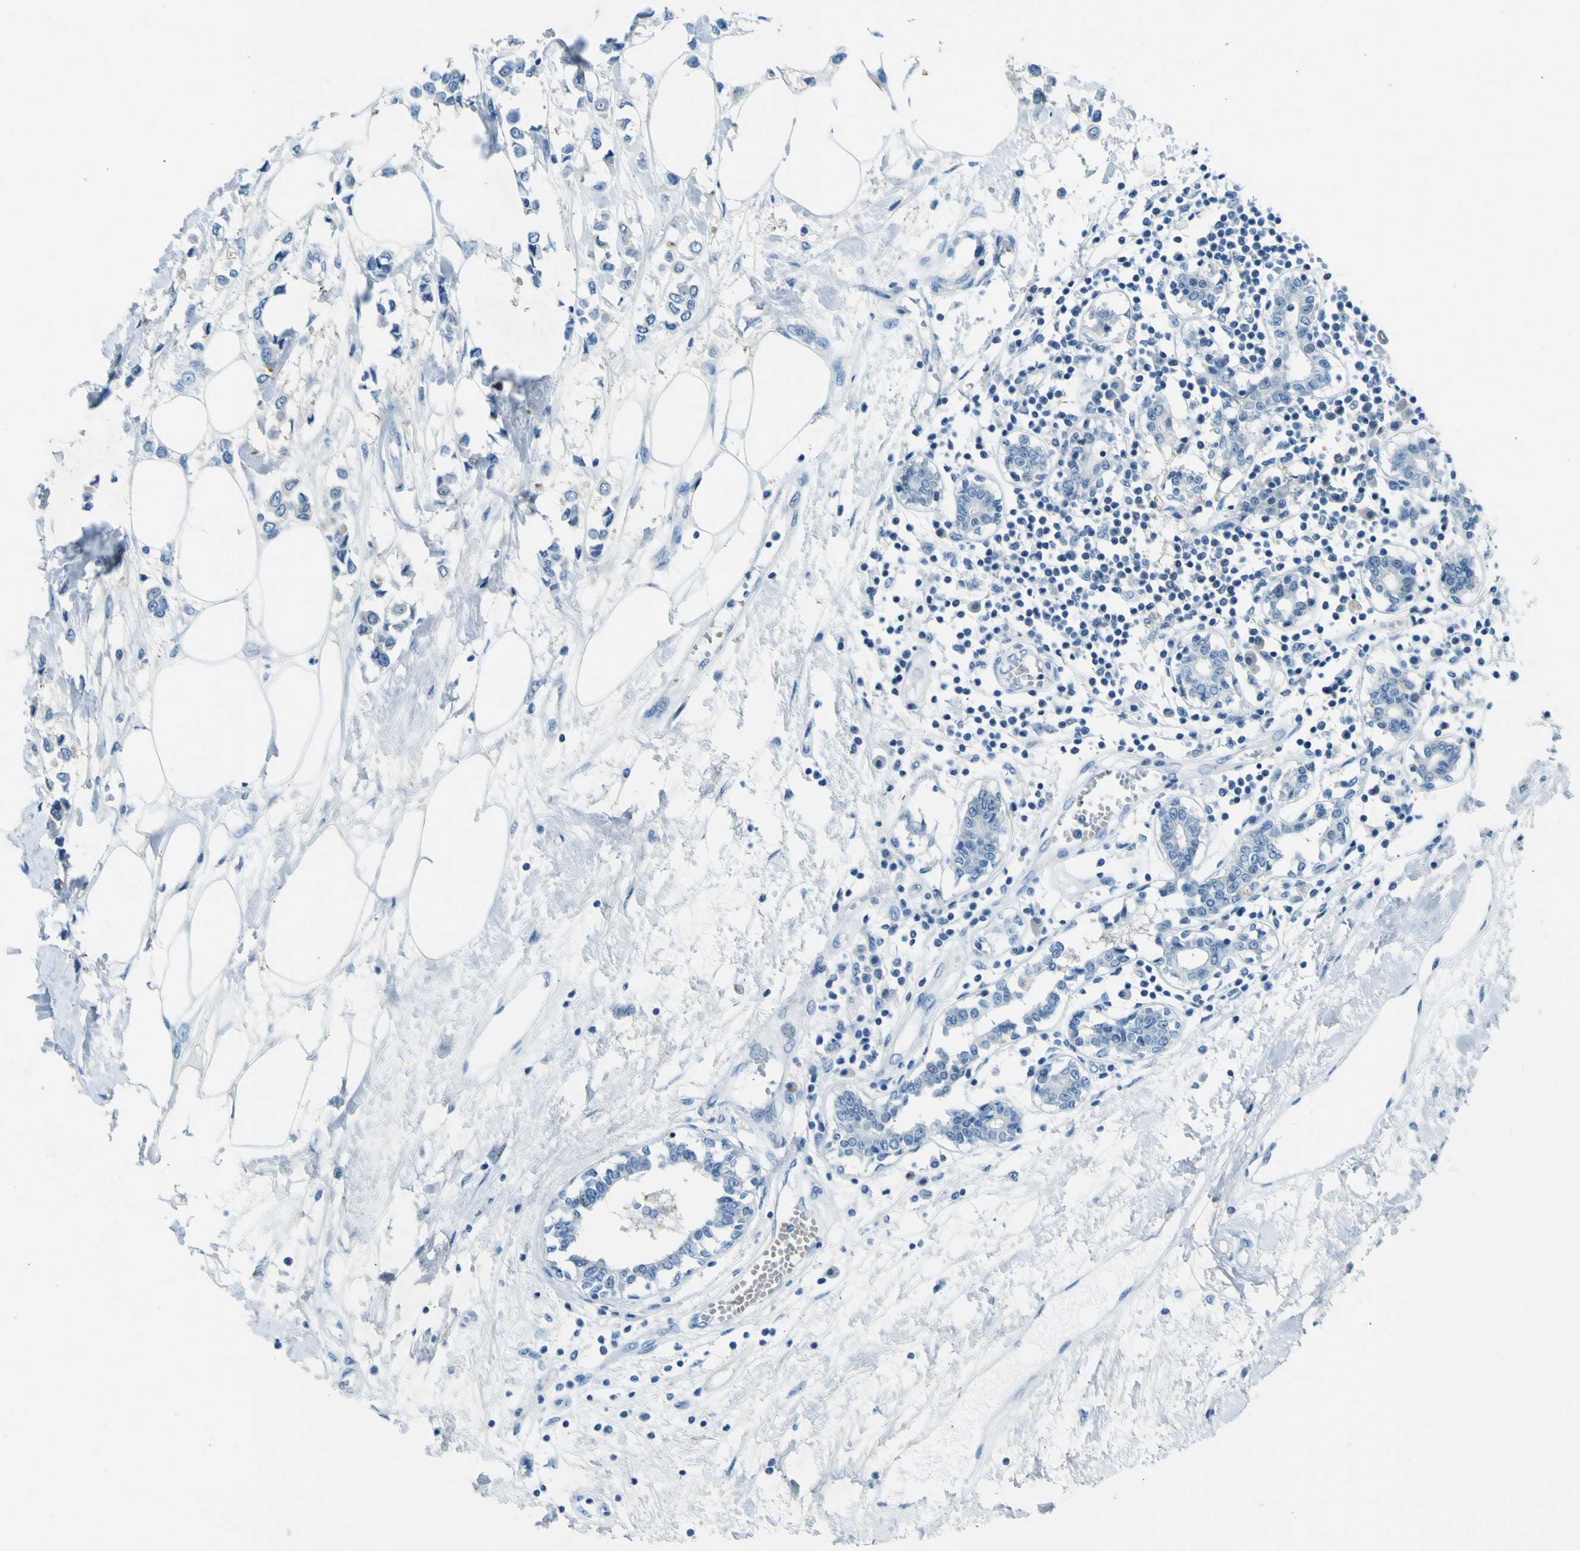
{"staining": {"intensity": "negative", "quantity": "none", "location": "none"}, "tissue": "breast cancer", "cell_type": "Tumor cells", "image_type": "cancer", "snomed": [{"axis": "morphology", "description": "Lobular carcinoma"}, {"axis": "topography", "description": "Breast"}], "caption": "DAB (3,3'-diaminobenzidine) immunohistochemical staining of human breast cancer (lobular carcinoma) displays no significant positivity in tumor cells.", "gene": "SORCS1", "patient": {"sex": "female", "age": 51}}